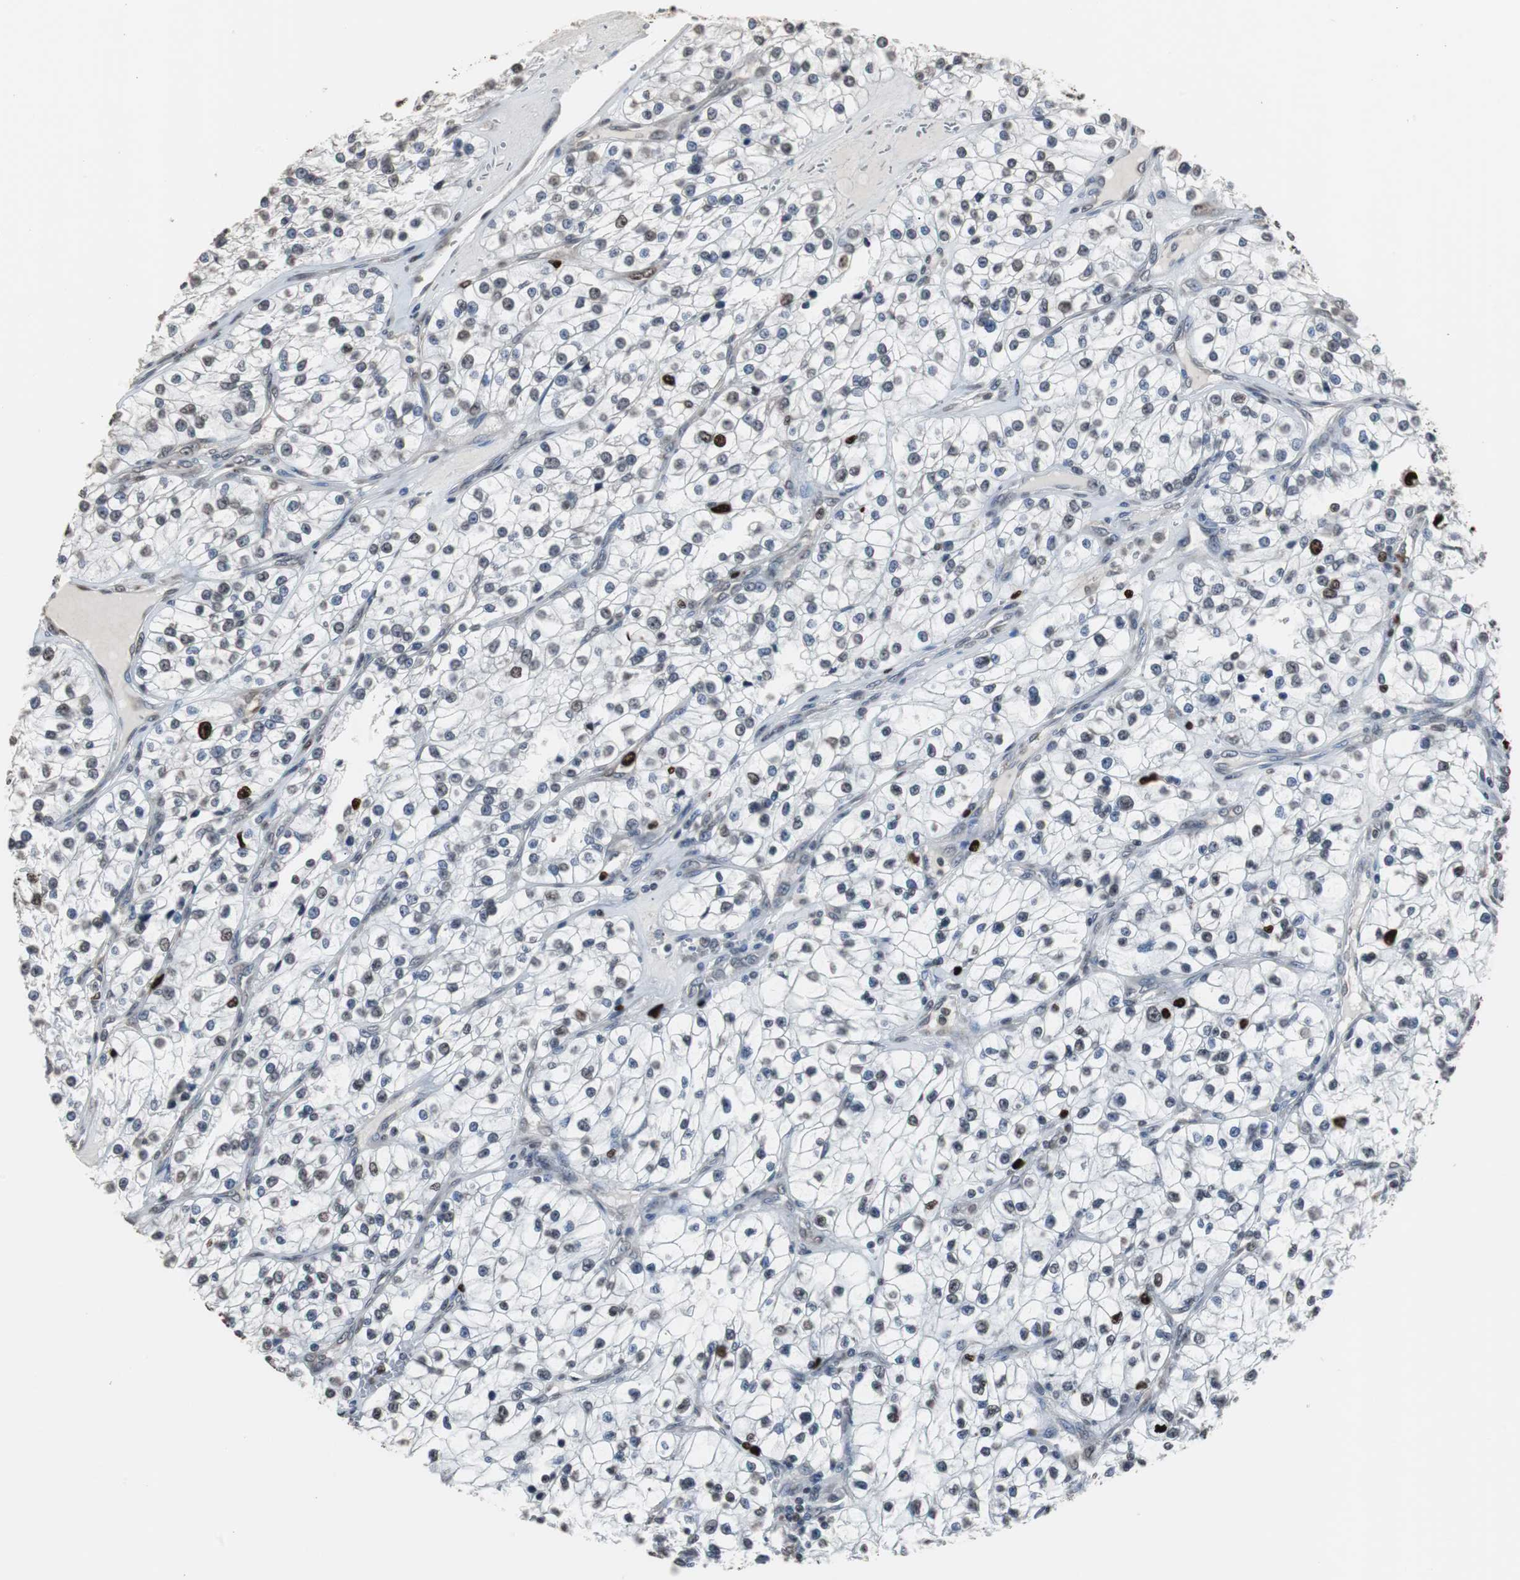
{"staining": {"intensity": "strong", "quantity": "<25%", "location": "nuclear"}, "tissue": "renal cancer", "cell_type": "Tumor cells", "image_type": "cancer", "snomed": [{"axis": "morphology", "description": "Adenocarcinoma, NOS"}, {"axis": "topography", "description": "Kidney"}], "caption": "The micrograph demonstrates a brown stain indicating the presence of a protein in the nuclear of tumor cells in renal adenocarcinoma. (Brightfield microscopy of DAB IHC at high magnification).", "gene": "TOP2A", "patient": {"sex": "female", "age": 57}}